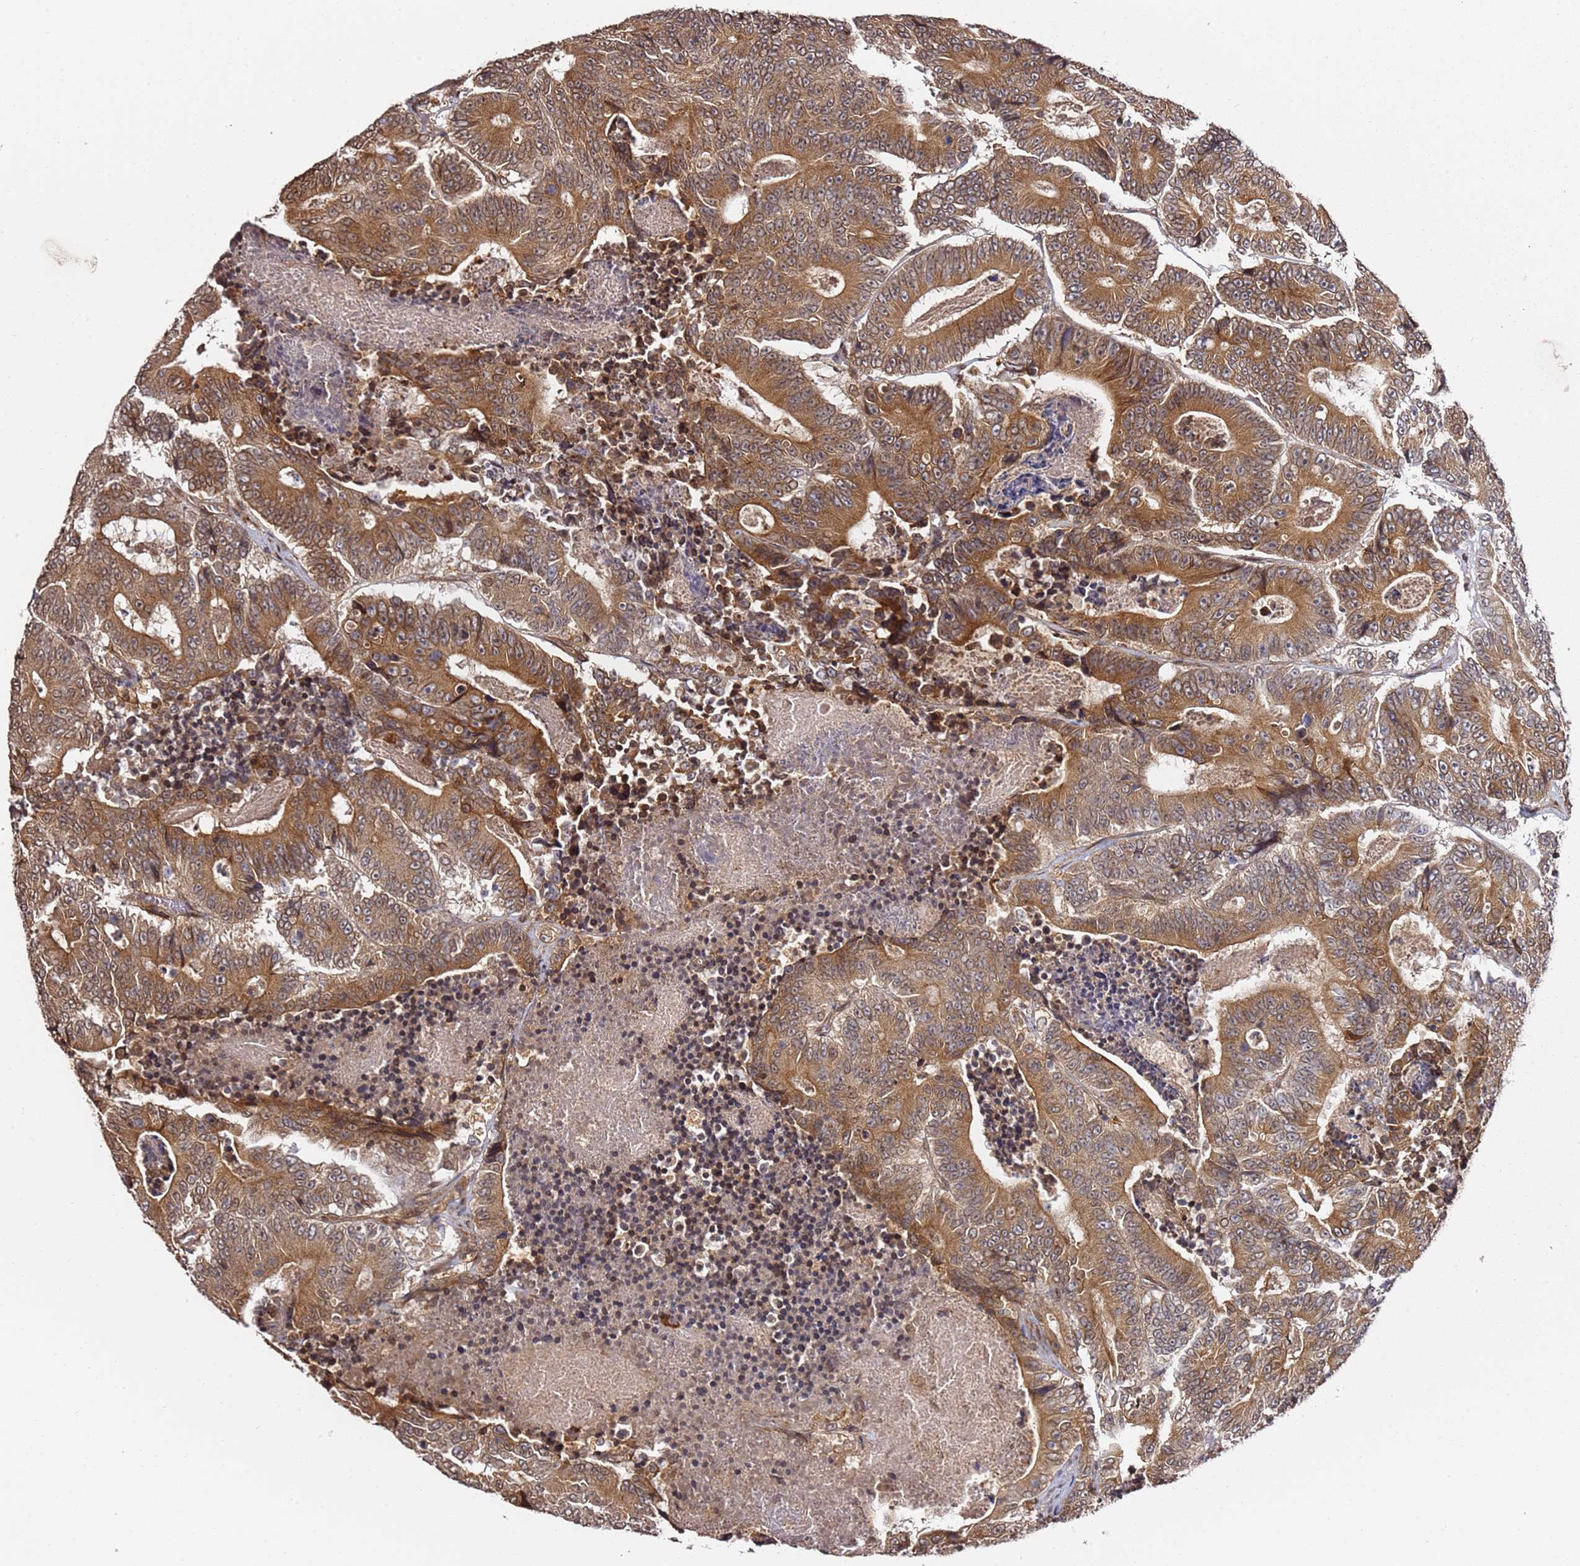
{"staining": {"intensity": "moderate", "quantity": ">75%", "location": "cytoplasmic/membranous"}, "tissue": "colorectal cancer", "cell_type": "Tumor cells", "image_type": "cancer", "snomed": [{"axis": "morphology", "description": "Adenocarcinoma, NOS"}, {"axis": "topography", "description": "Colon"}], "caption": "Immunohistochemical staining of human colorectal adenocarcinoma displays moderate cytoplasmic/membranous protein expression in approximately >75% of tumor cells. Nuclei are stained in blue.", "gene": "PRKAB2", "patient": {"sex": "male", "age": 83}}